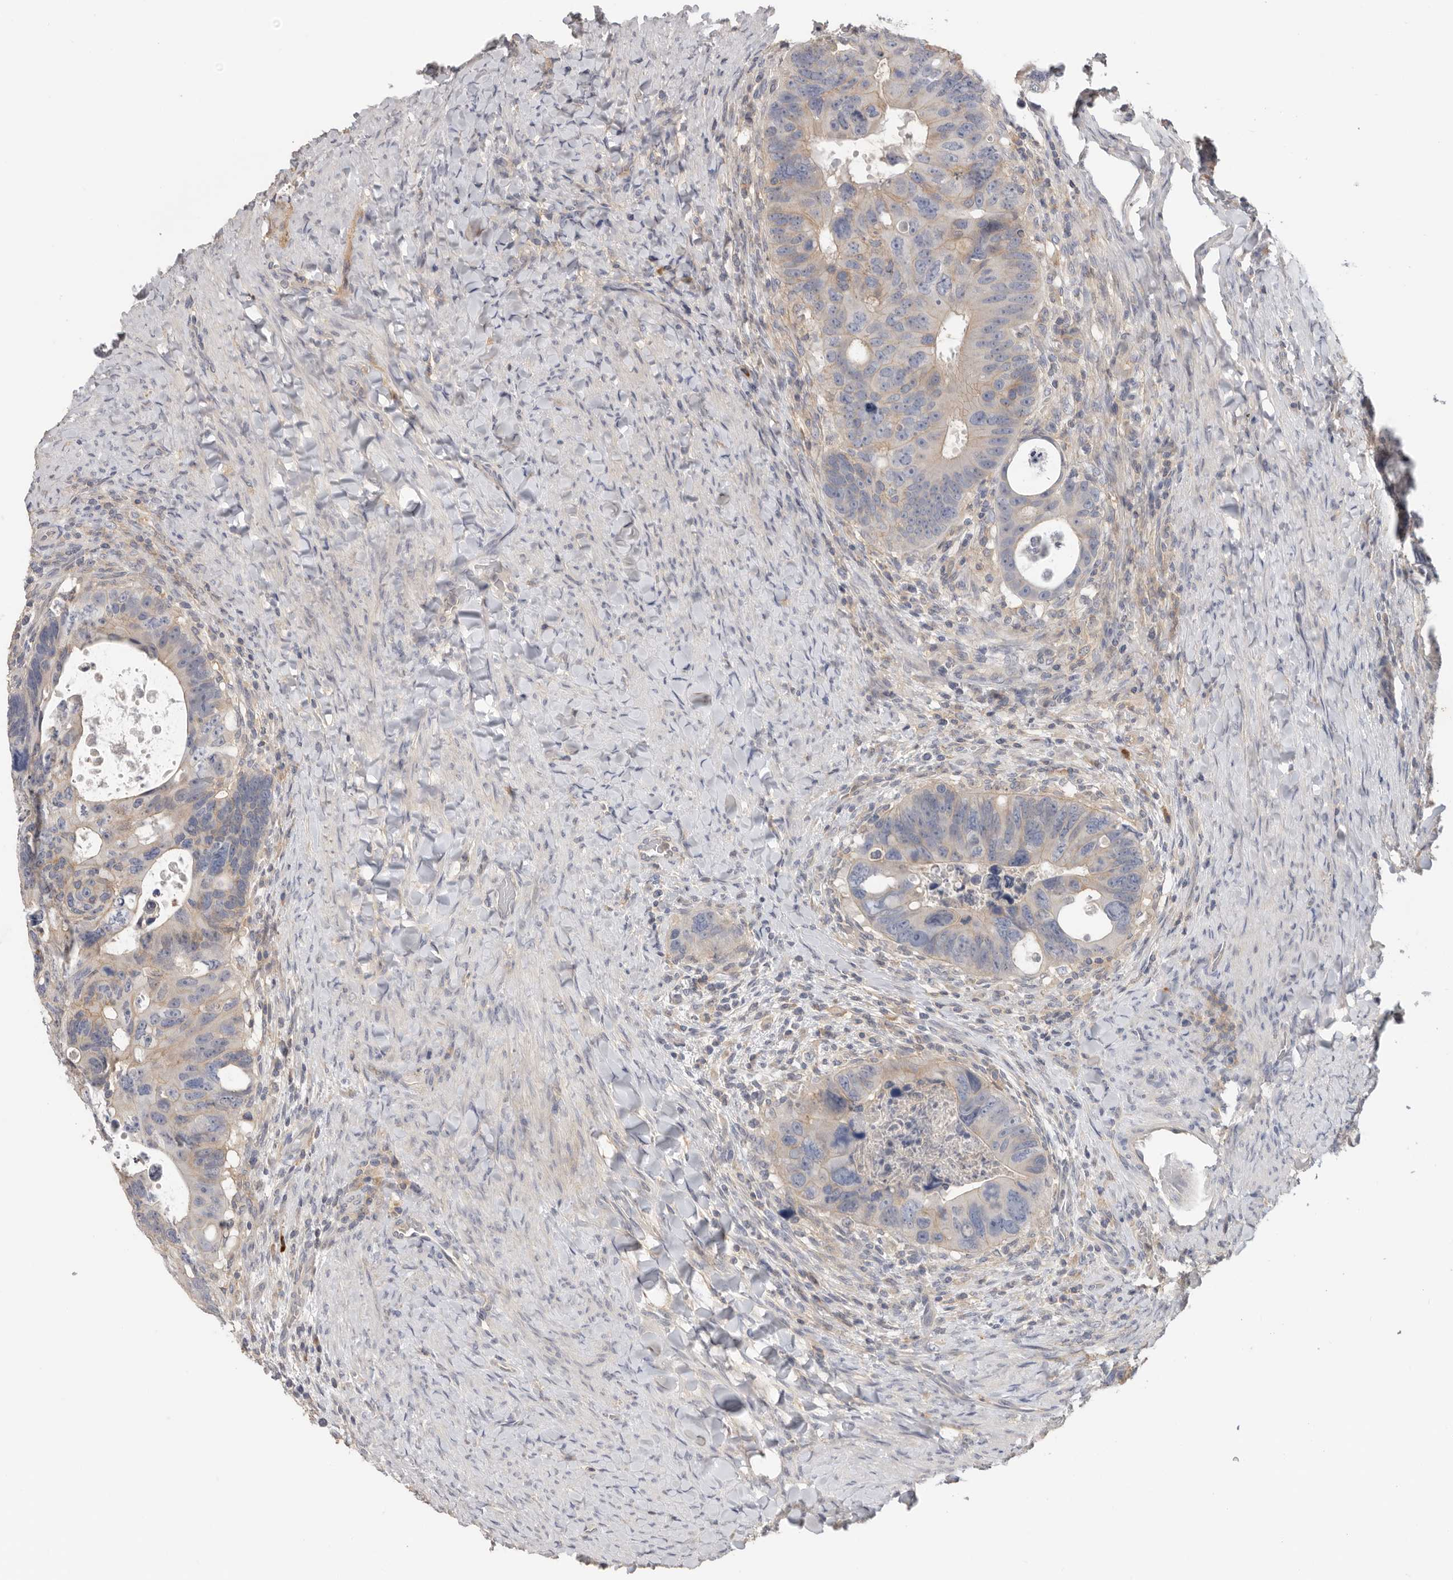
{"staining": {"intensity": "weak", "quantity": "<25%", "location": "cytoplasmic/membranous"}, "tissue": "colorectal cancer", "cell_type": "Tumor cells", "image_type": "cancer", "snomed": [{"axis": "morphology", "description": "Adenocarcinoma, NOS"}, {"axis": "topography", "description": "Rectum"}], "caption": "Tumor cells are negative for brown protein staining in colorectal adenocarcinoma.", "gene": "WDTC1", "patient": {"sex": "male", "age": 59}}